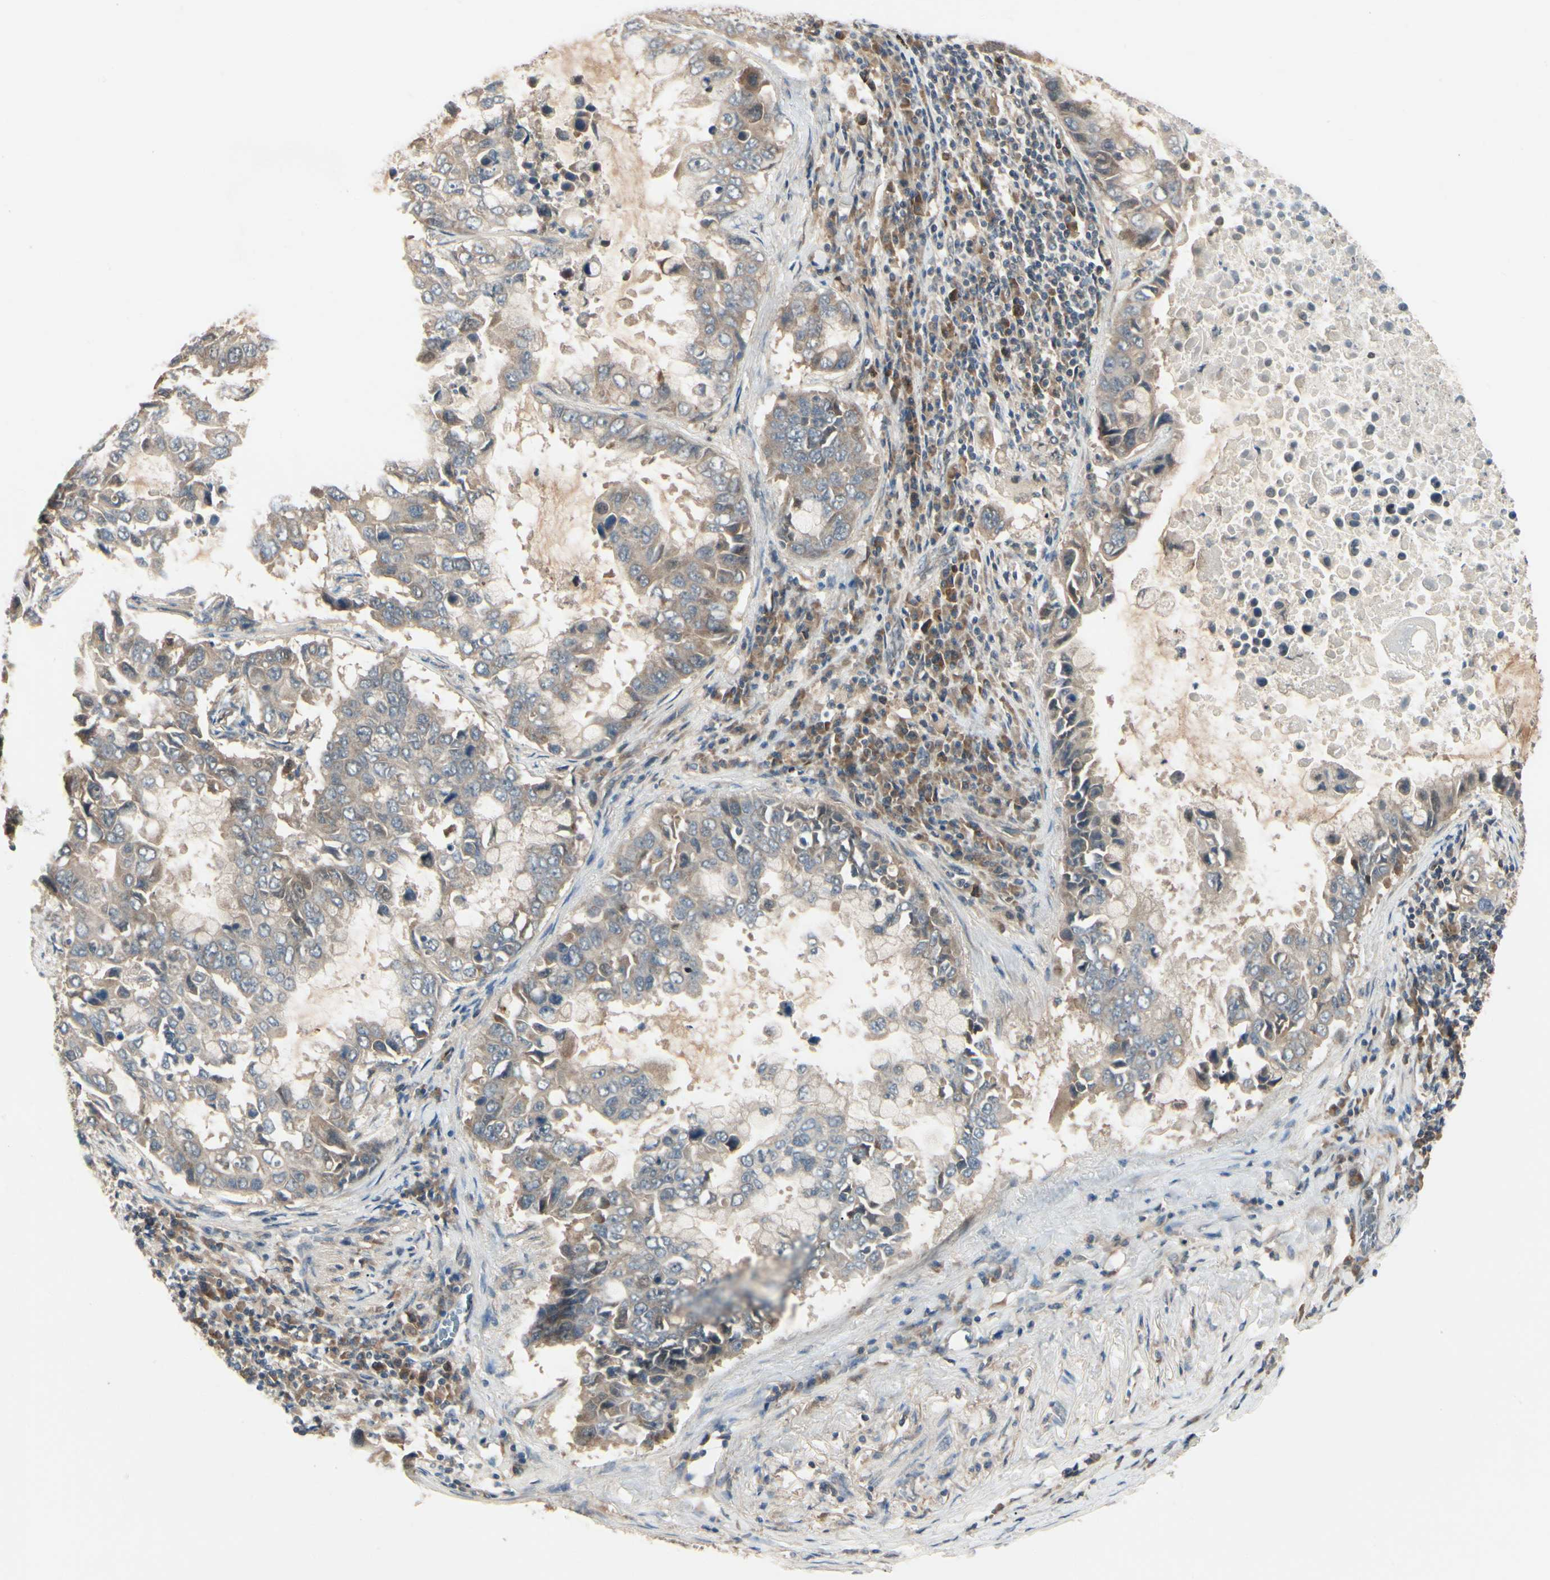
{"staining": {"intensity": "moderate", "quantity": ">75%", "location": "cytoplasmic/membranous"}, "tissue": "lung cancer", "cell_type": "Tumor cells", "image_type": "cancer", "snomed": [{"axis": "morphology", "description": "Adenocarcinoma, NOS"}, {"axis": "topography", "description": "Lung"}], "caption": "Immunohistochemical staining of human lung cancer reveals medium levels of moderate cytoplasmic/membranous protein staining in approximately >75% of tumor cells. The staining was performed using DAB (3,3'-diaminobenzidine), with brown indicating positive protein expression. Nuclei are stained blue with hematoxylin.", "gene": "RNF14", "patient": {"sex": "male", "age": 64}}